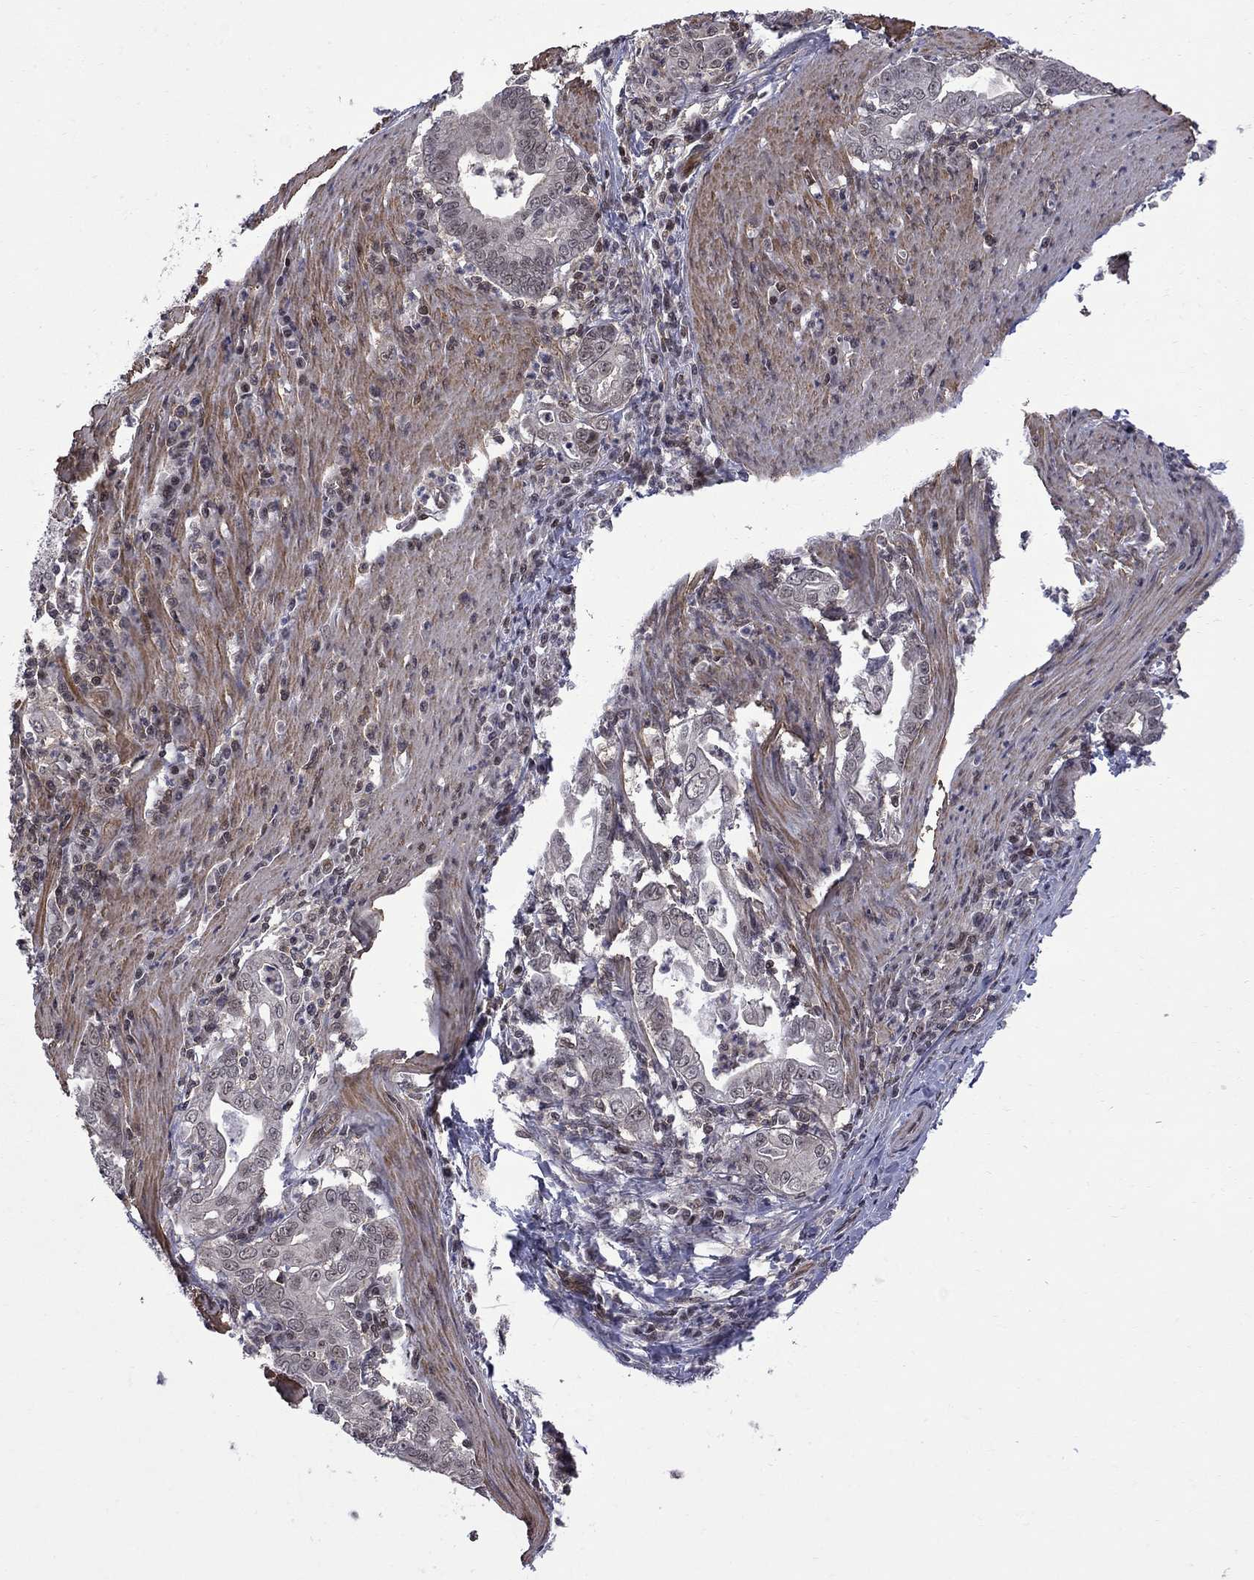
{"staining": {"intensity": "negative", "quantity": "none", "location": "none"}, "tissue": "stomach cancer", "cell_type": "Tumor cells", "image_type": "cancer", "snomed": [{"axis": "morphology", "description": "Adenocarcinoma, NOS"}, {"axis": "topography", "description": "Stomach, upper"}], "caption": "Micrograph shows no protein expression in tumor cells of adenocarcinoma (stomach) tissue.", "gene": "BRF1", "patient": {"sex": "female", "age": 79}}